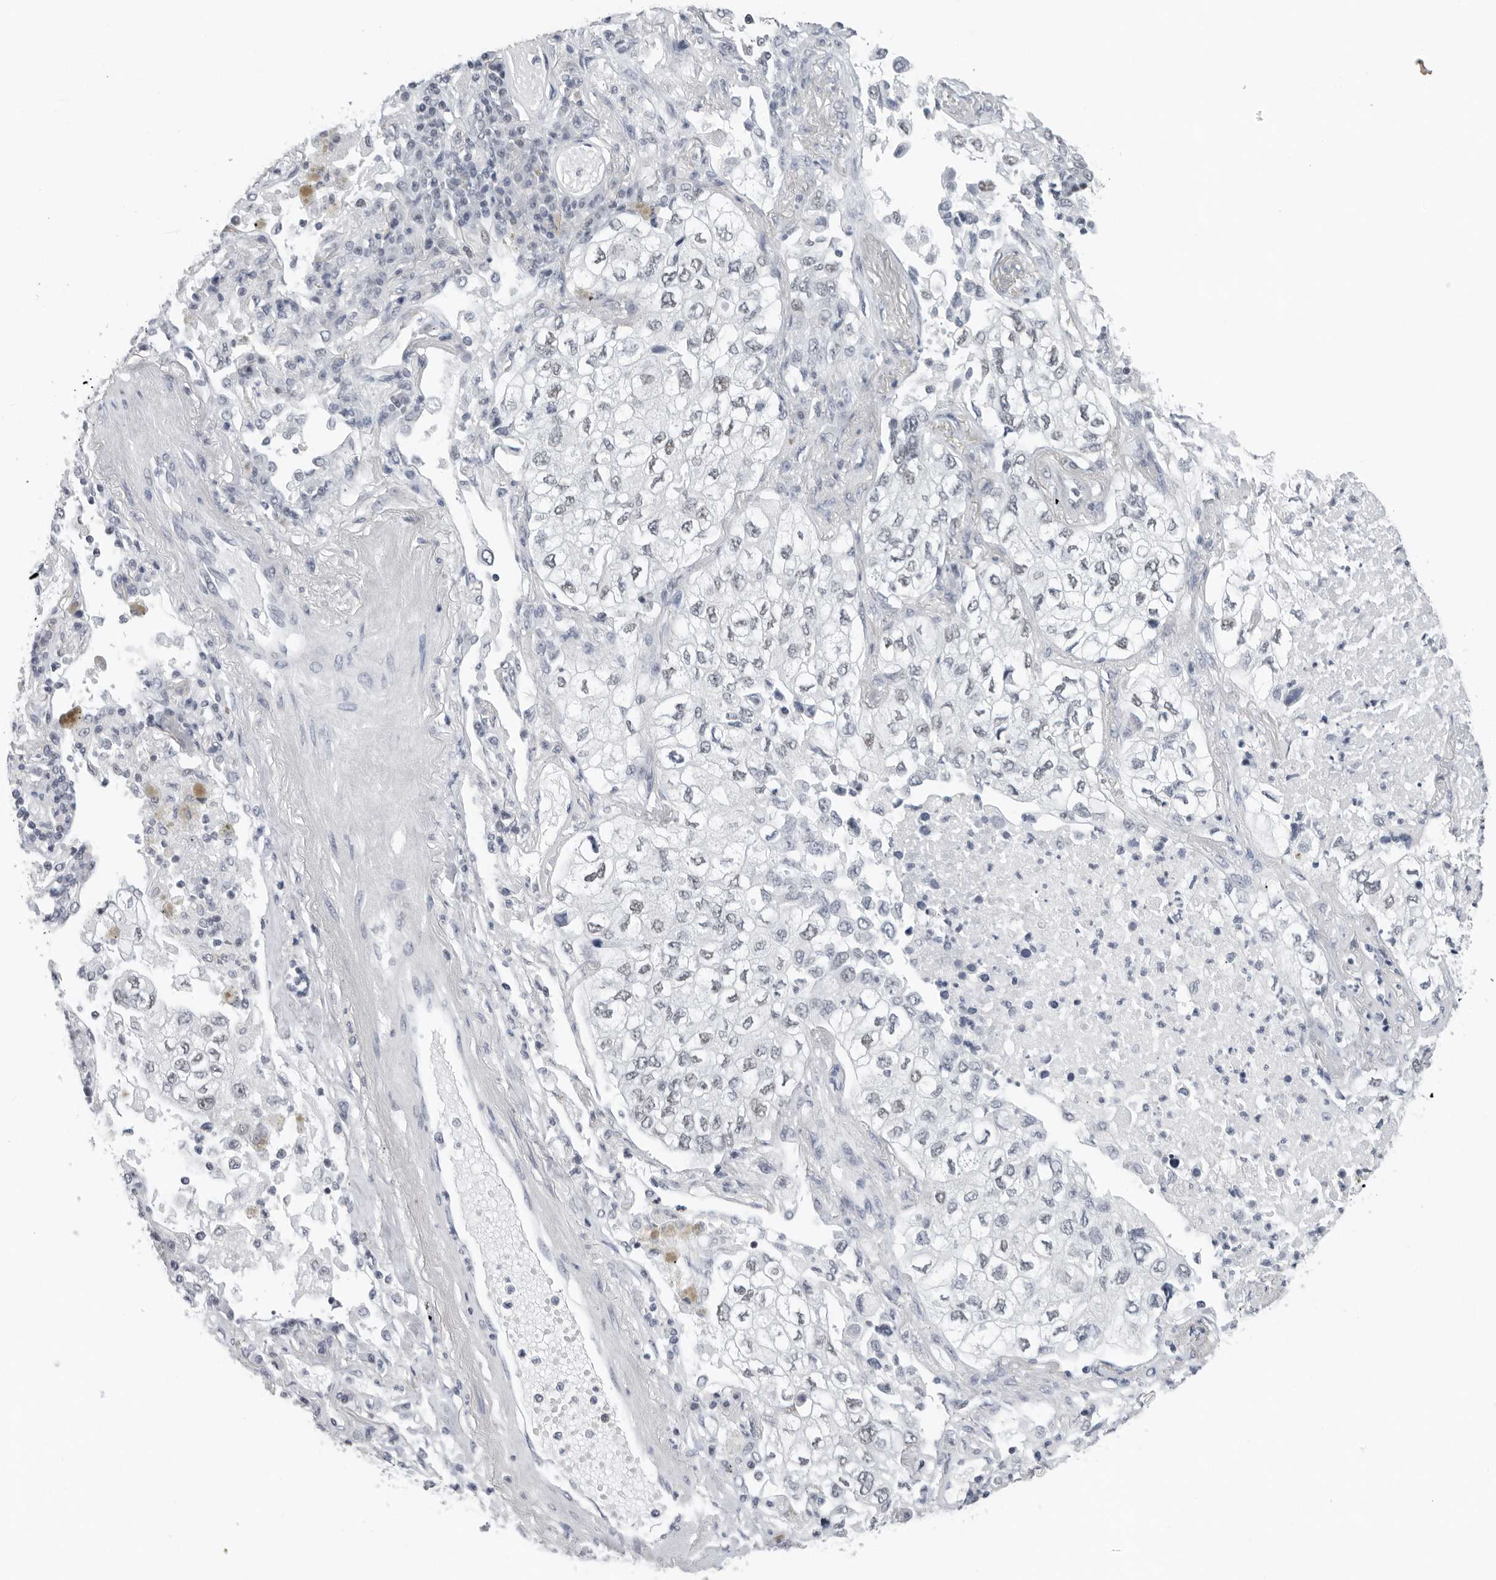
{"staining": {"intensity": "negative", "quantity": "none", "location": "none"}, "tissue": "lung cancer", "cell_type": "Tumor cells", "image_type": "cancer", "snomed": [{"axis": "morphology", "description": "Adenocarcinoma, NOS"}, {"axis": "topography", "description": "Lung"}], "caption": "IHC of human lung cancer shows no positivity in tumor cells.", "gene": "FLG2", "patient": {"sex": "male", "age": 63}}